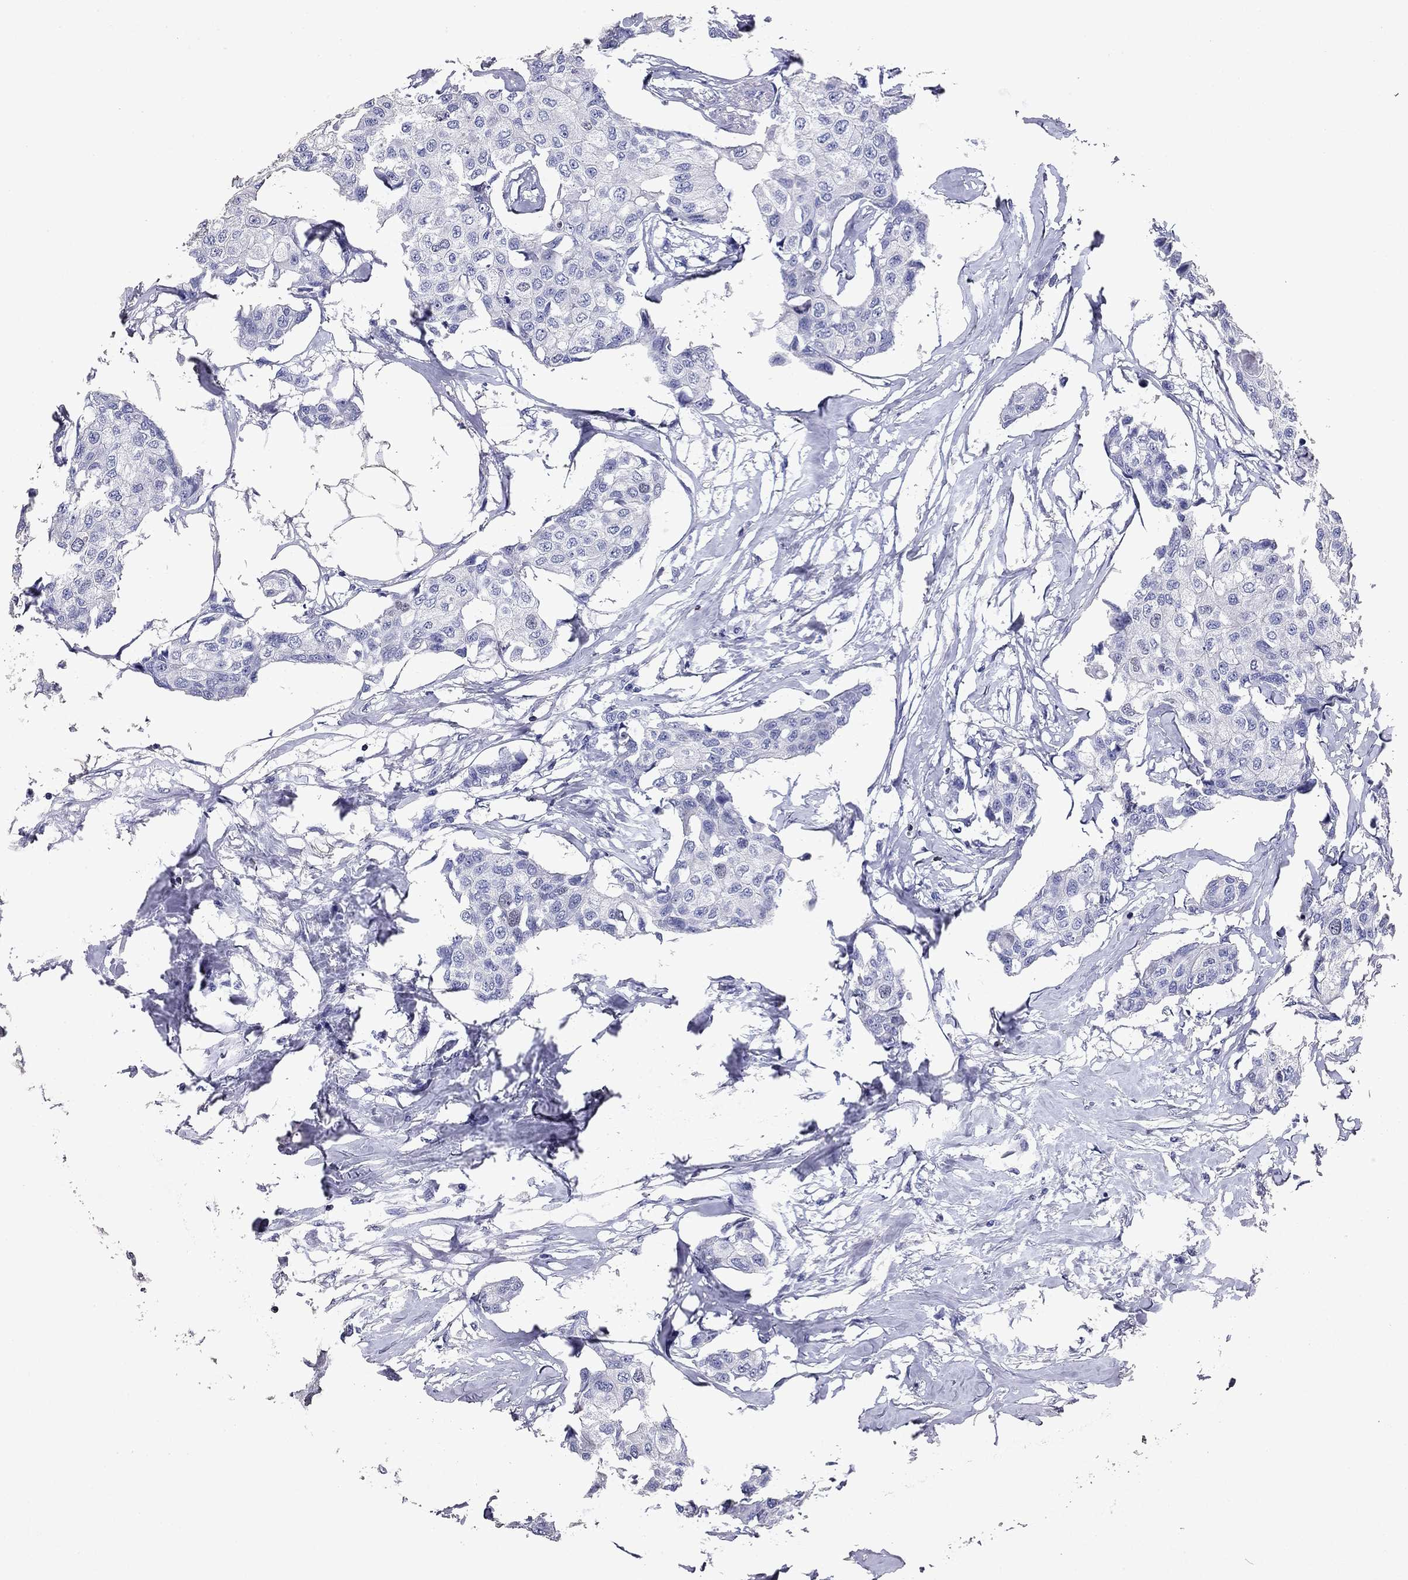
{"staining": {"intensity": "negative", "quantity": "none", "location": "none"}, "tissue": "breast cancer", "cell_type": "Tumor cells", "image_type": "cancer", "snomed": [{"axis": "morphology", "description": "Duct carcinoma"}, {"axis": "topography", "description": "Breast"}], "caption": "DAB (3,3'-diaminobenzidine) immunohistochemical staining of breast intraductal carcinoma displays no significant expression in tumor cells.", "gene": "GZMK", "patient": {"sex": "female", "age": 80}}